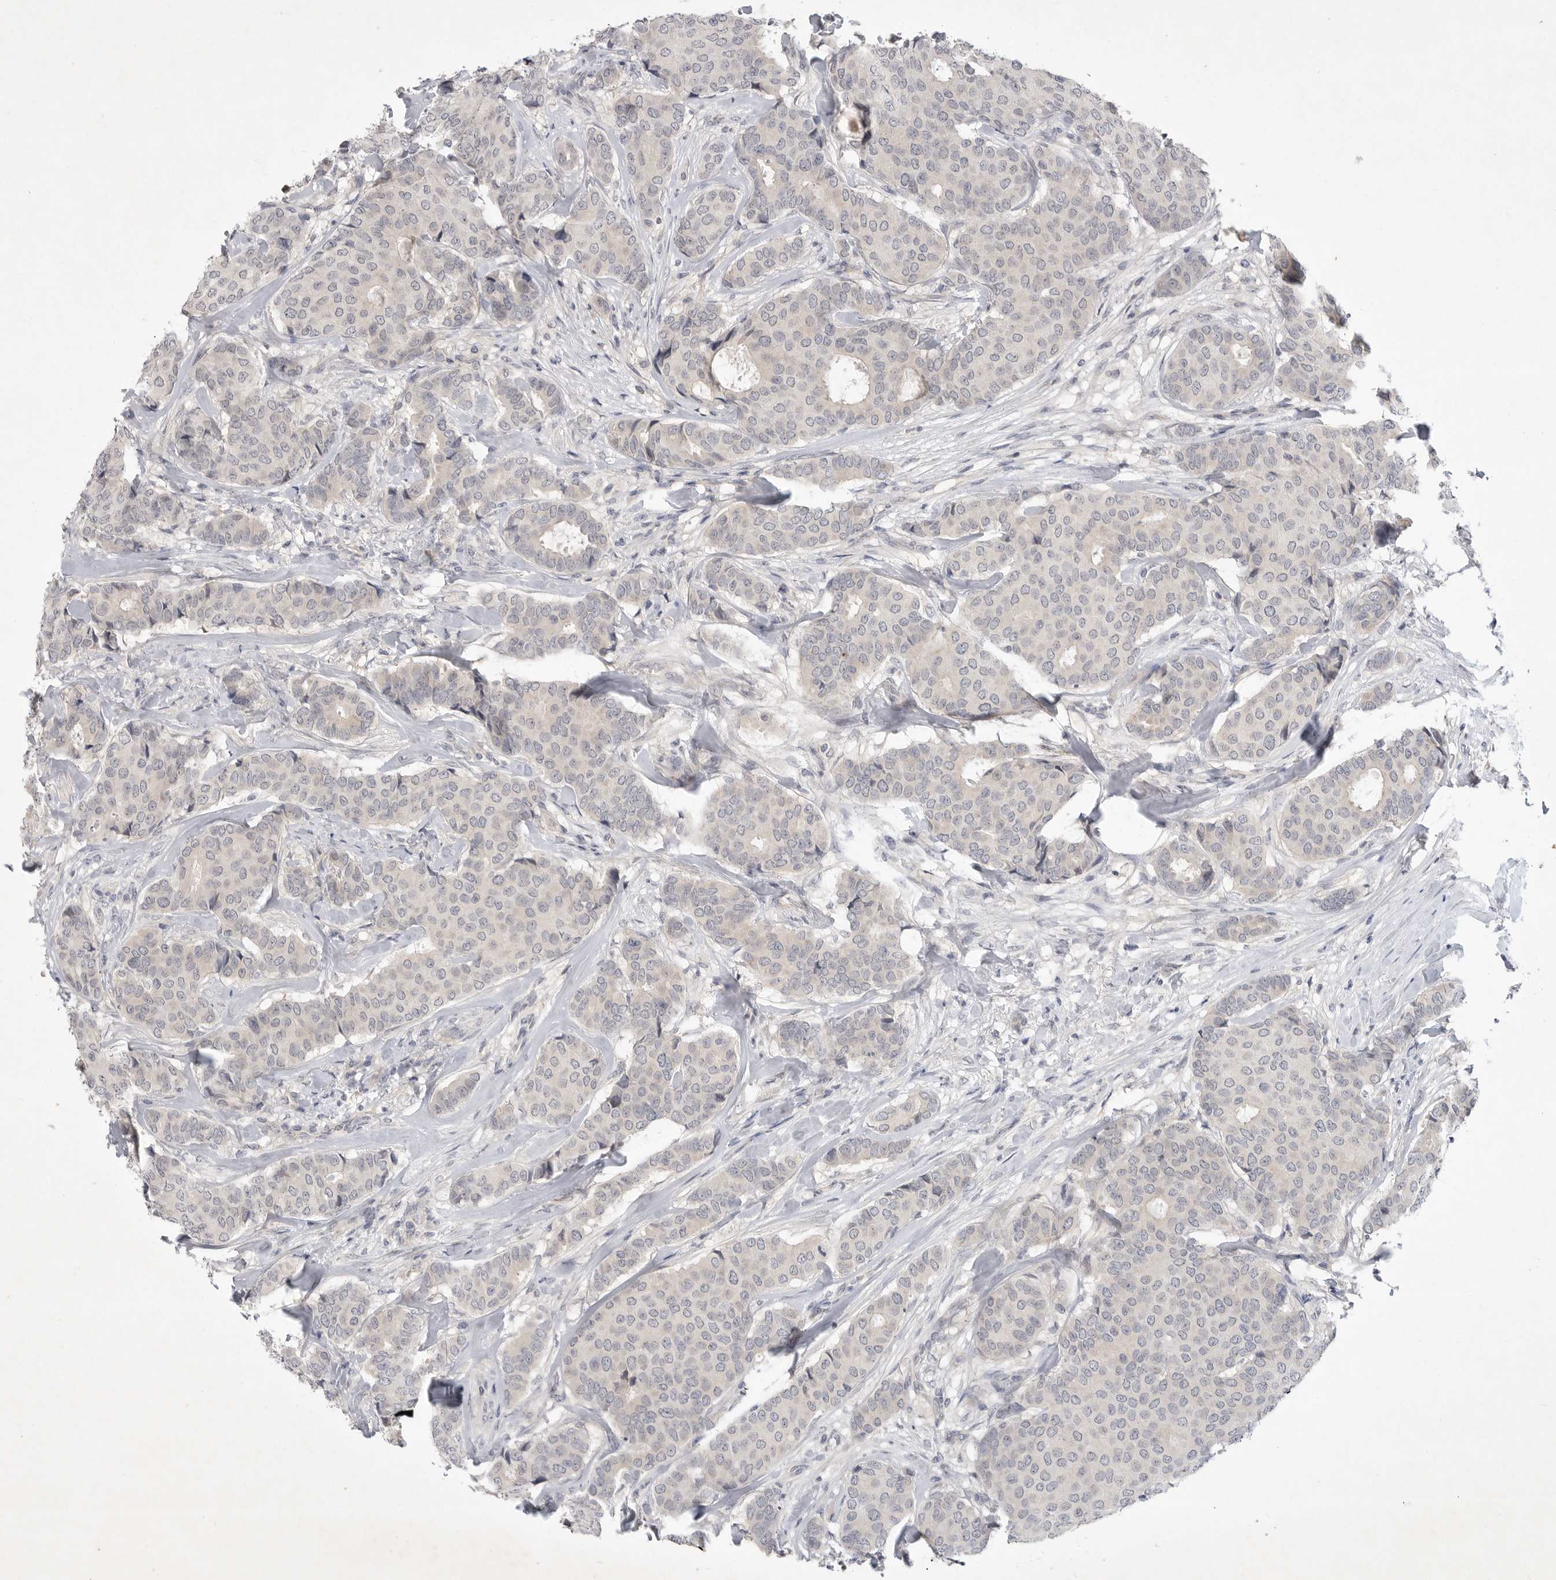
{"staining": {"intensity": "negative", "quantity": "none", "location": "none"}, "tissue": "breast cancer", "cell_type": "Tumor cells", "image_type": "cancer", "snomed": [{"axis": "morphology", "description": "Duct carcinoma"}, {"axis": "topography", "description": "Breast"}], "caption": "Photomicrograph shows no significant protein staining in tumor cells of breast cancer (intraductal carcinoma).", "gene": "ITGAD", "patient": {"sex": "female", "age": 75}}